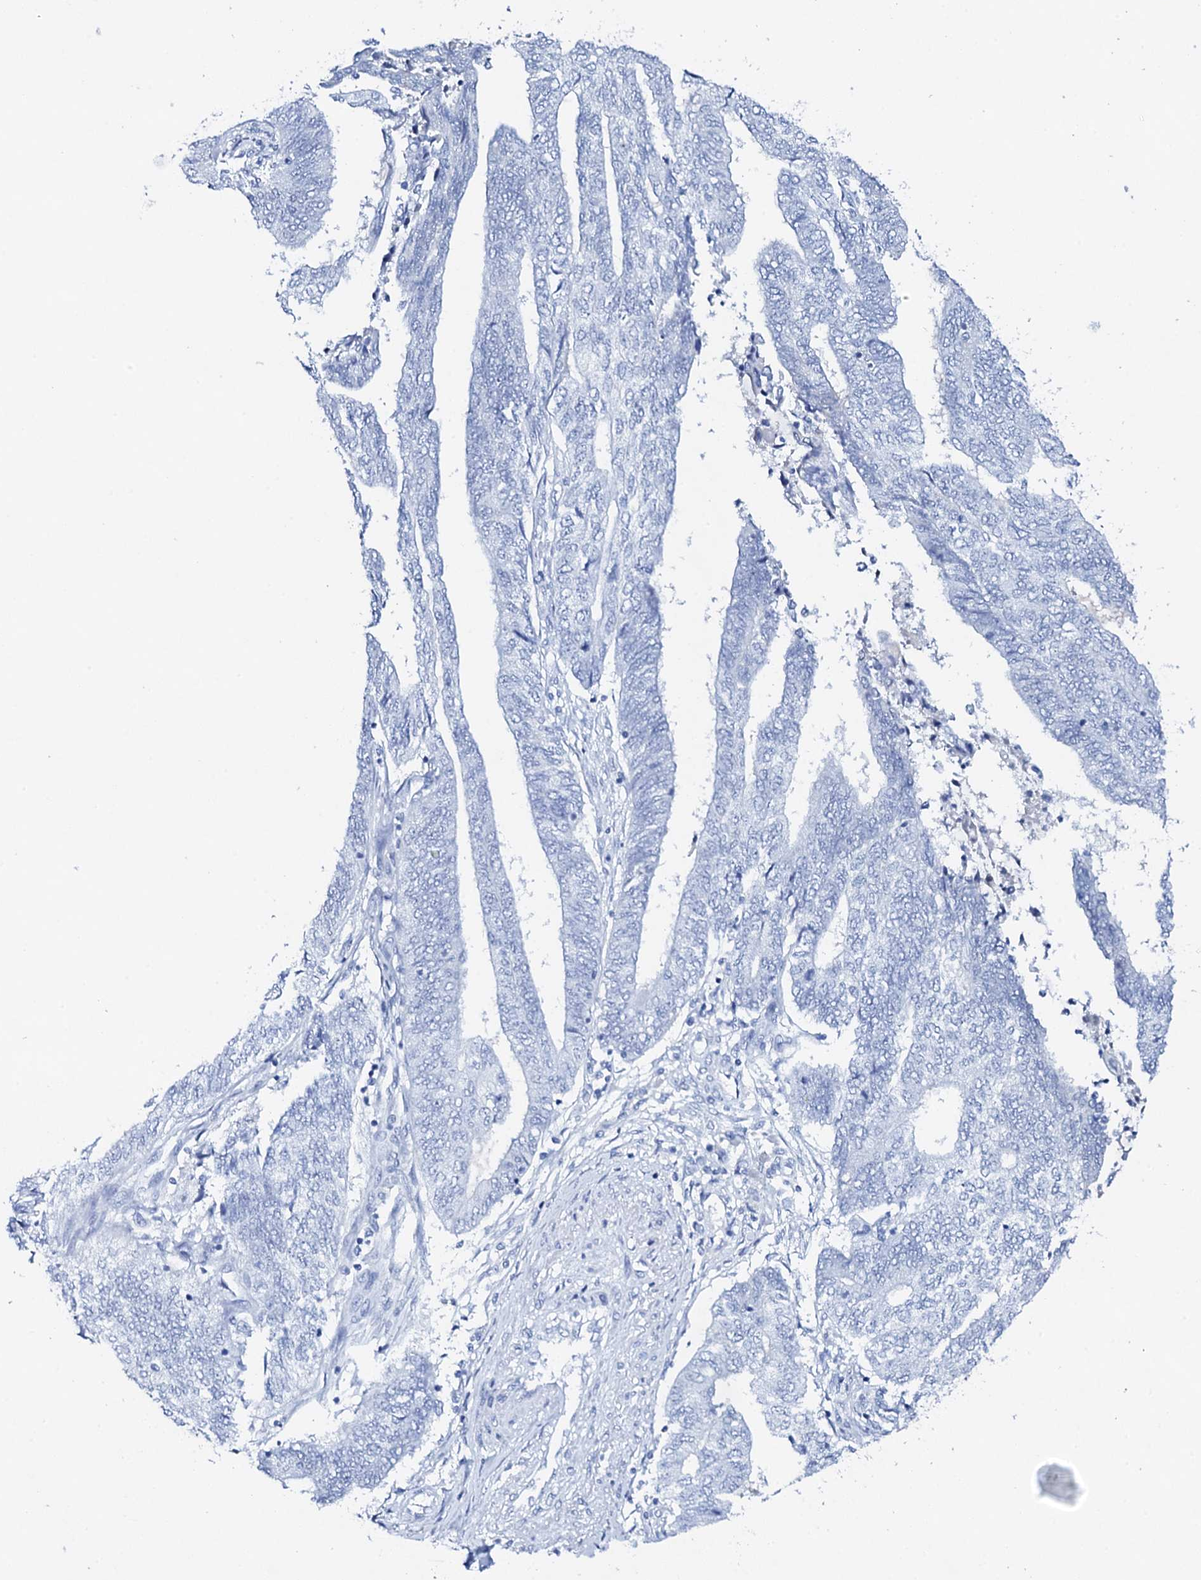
{"staining": {"intensity": "negative", "quantity": "none", "location": "none"}, "tissue": "endometrial cancer", "cell_type": "Tumor cells", "image_type": "cancer", "snomed": [{"axis": "morphology", "description": "Adenocarcinoma, NOS"}, {"axis": "topography", "description": "Uterus"}, {"axis": "topography", "description": "Endometrium"}], "caption": "Immunohistochemical staining of human endometrial adenocarcinoma shows no significant positivity in tumor cells.", "gene": "FBXL16", "patient": {"sex": "female", "age": 70}}